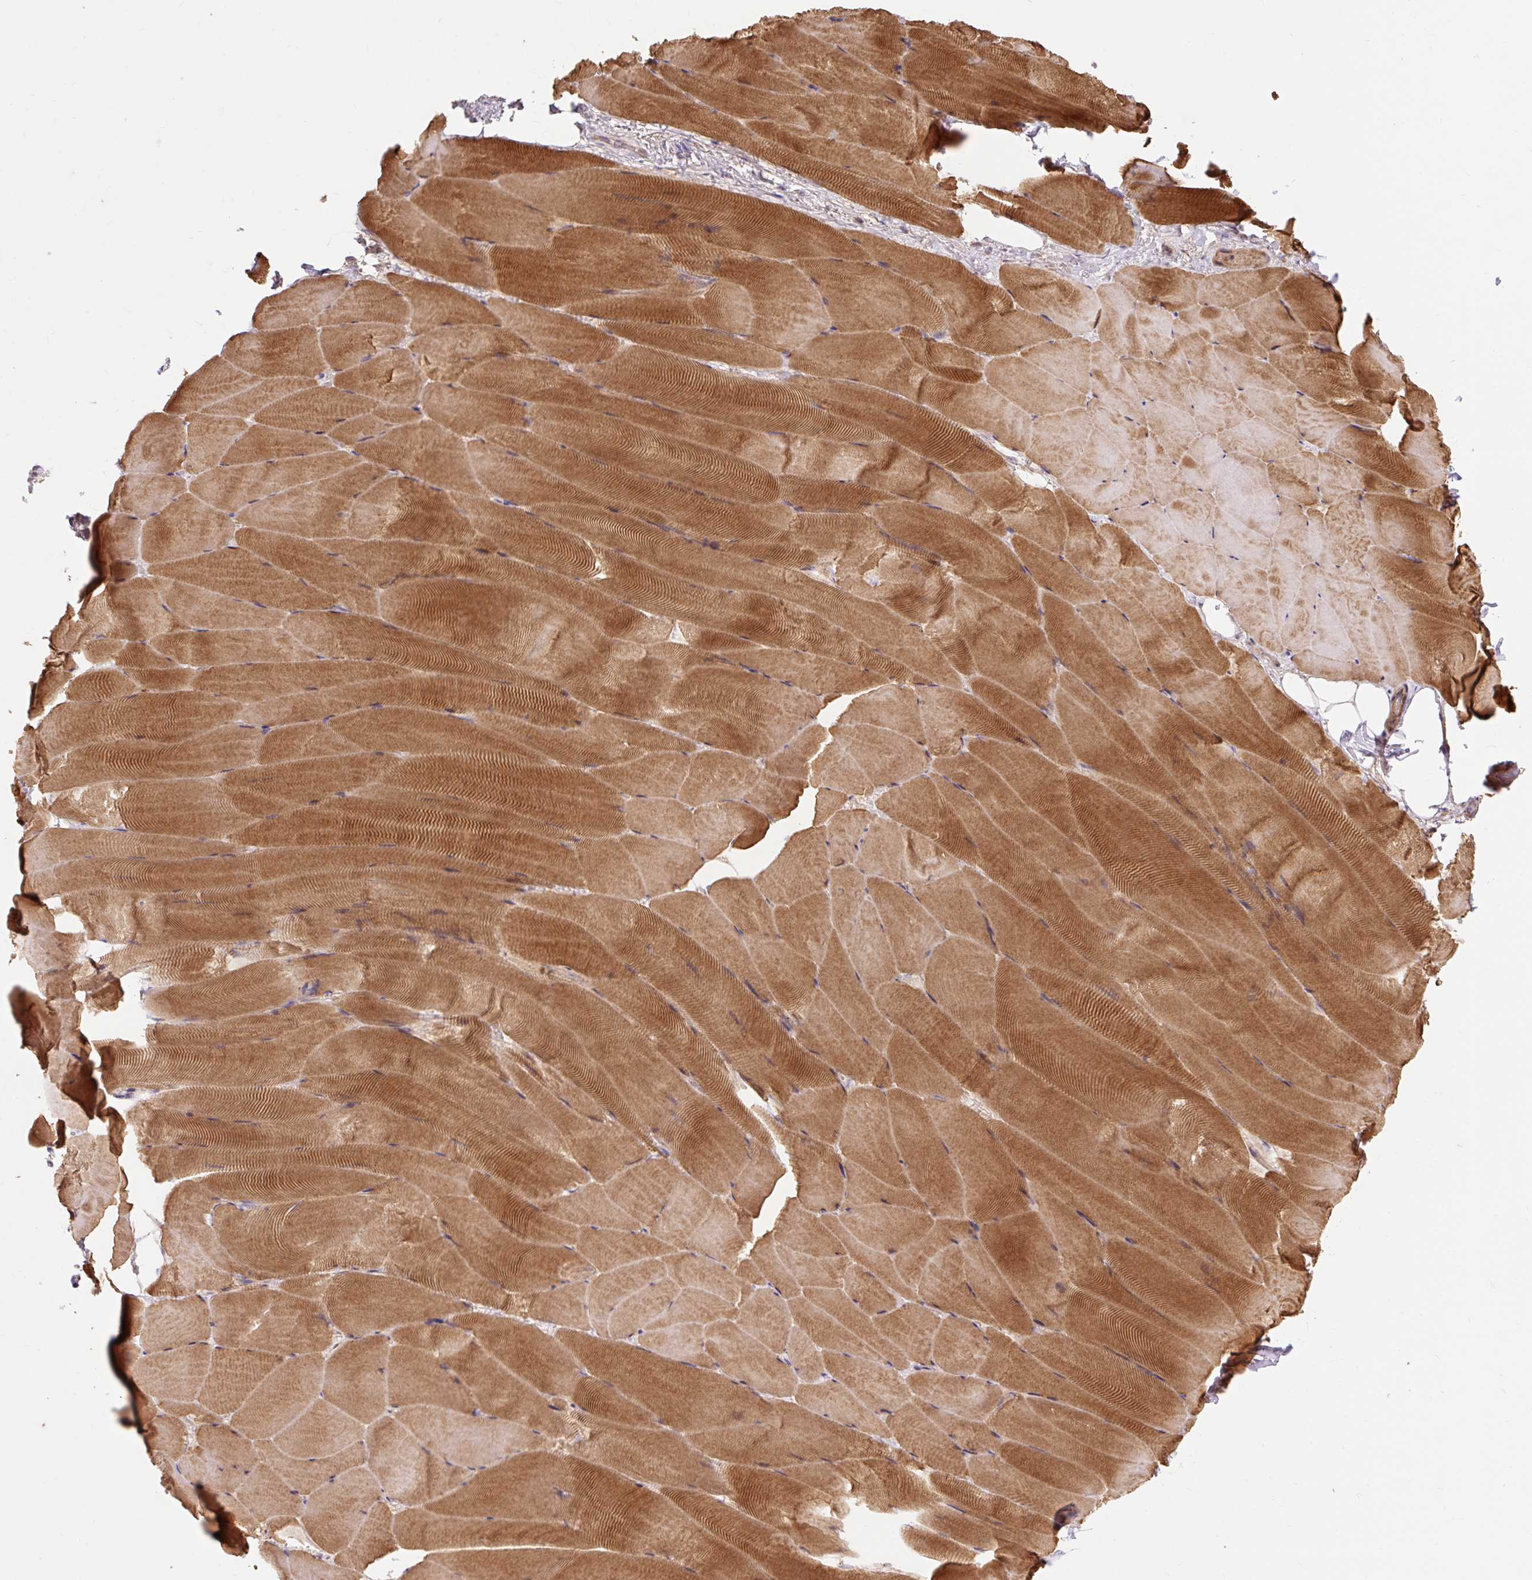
{"staining": {"intensity": "moderate", "quantity": ">75%", "location": "cytoplasmic/membranous"}, "tissue": "skeletal muscle", "cell_type": "Myocytes", "image_type": "normal", "snomed": [{"axis": "morphology", "description": "Normal tissue, NOS"}, {"axis": "topography", "description": "Skeletal muscle"}], "caption": "Immunohistochemical staining of normal human skeletal muscle reveals medium levels of moderate cytoplasmic/membranous staining in about >75% of myocytes. (Stains: DAB in brown, nuclei in blue, Microscopy: brightfield microscopy at high magnification).", "gene": "TRIAP1", "patient": {"sex": "female", "age": 64}}